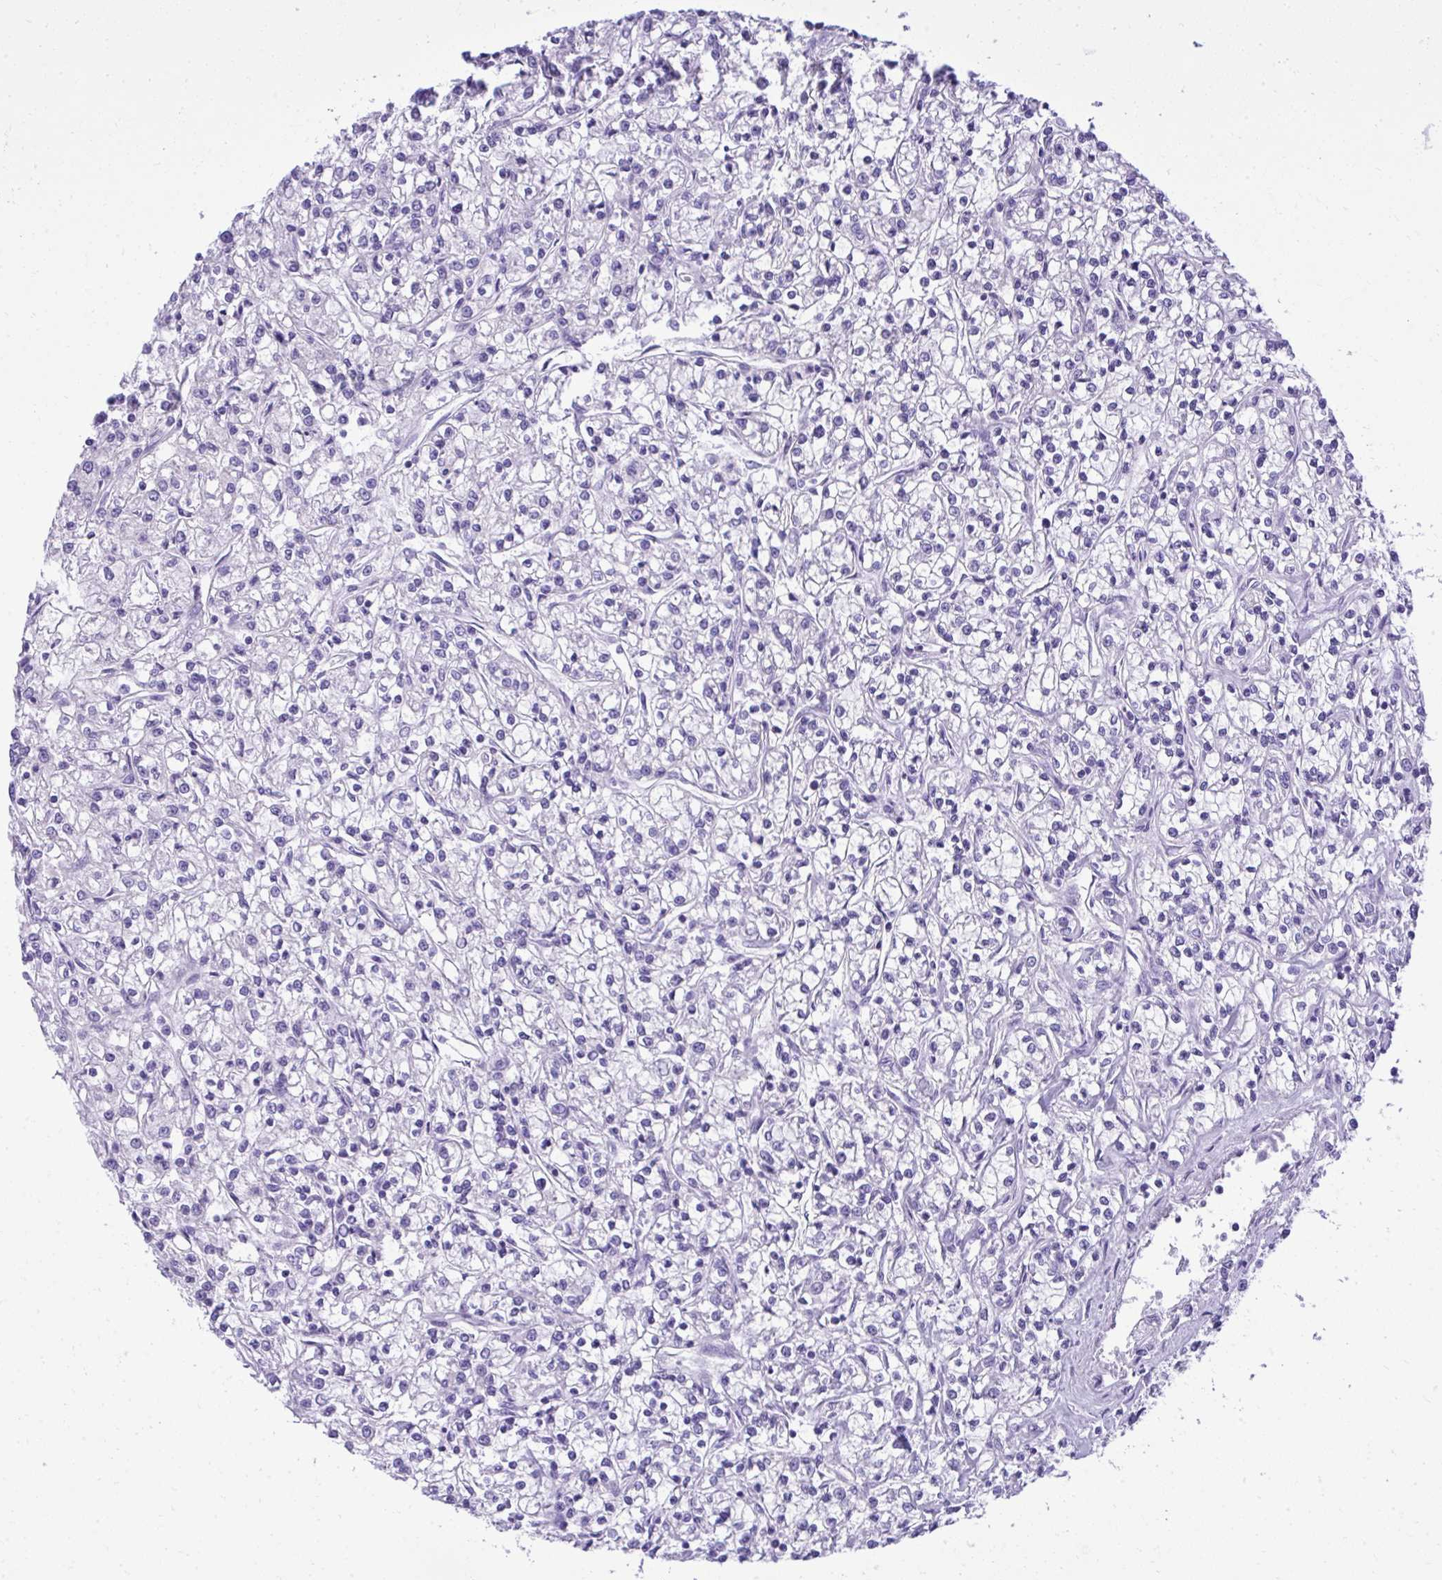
{"staining": {"intensity": "negative", "quantity": "none", "location": "none"}, "tissue": "renal cancer", "cell_type": "Tumor cells", "image_type": "cancer", "snomed": [{"axis": "morphology", "description": "Adenocarcinoma, NOS"}, {"axis": "topography", "description": "Kidney"}], "caption": "Immunohistochemical staining of renal cancer (adenocarcinoma) shows no significant positivity in tumor cells.", "gene": "ST6GALNAC3", "patient": {"sex": "female", "age": 59}}